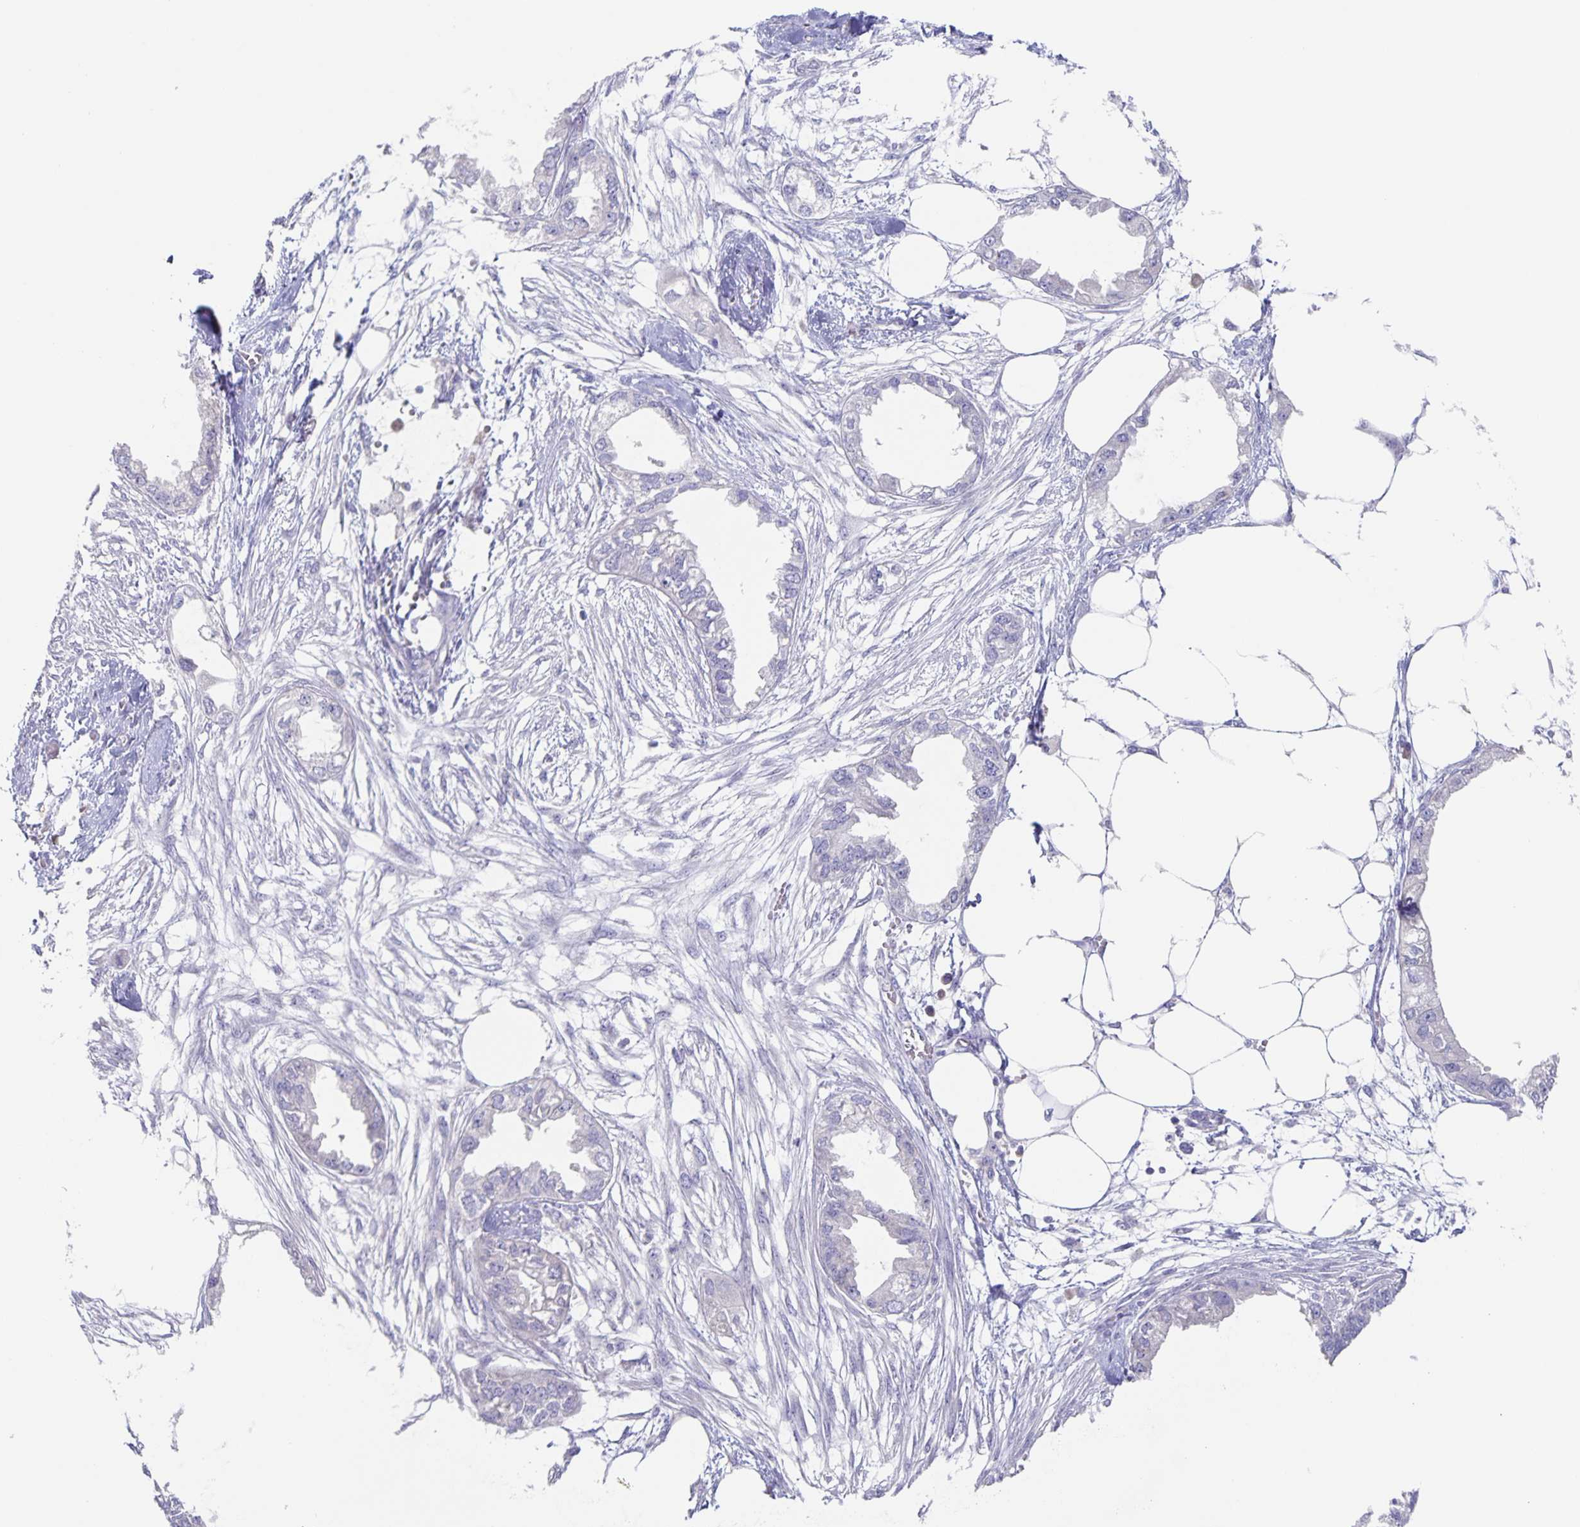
{"staining": {"intensity": "negative", "quantity": "none", "location": "none"}, "tissue": "endometrial cancer", "cell_type": "Tumor cells", "image_type": "cancer", "snomed": [{"axis": "morphology", "description": "Adenocarcinoma, NOS"}, {"axis": "morphology", "description": "Adenocarcinoma, metastatic, NOS"}, {"axis": "topography", "description": "Adipose tissue"}, {"axis": "topography", "description": "Endometrium"}], "caption": "Adenocarcinoma (endometrial) stained for a protein using IHC shows no expression tumor cells.", "gene": "RPL36A", "patient": {"sex": "female", "age": 67}}